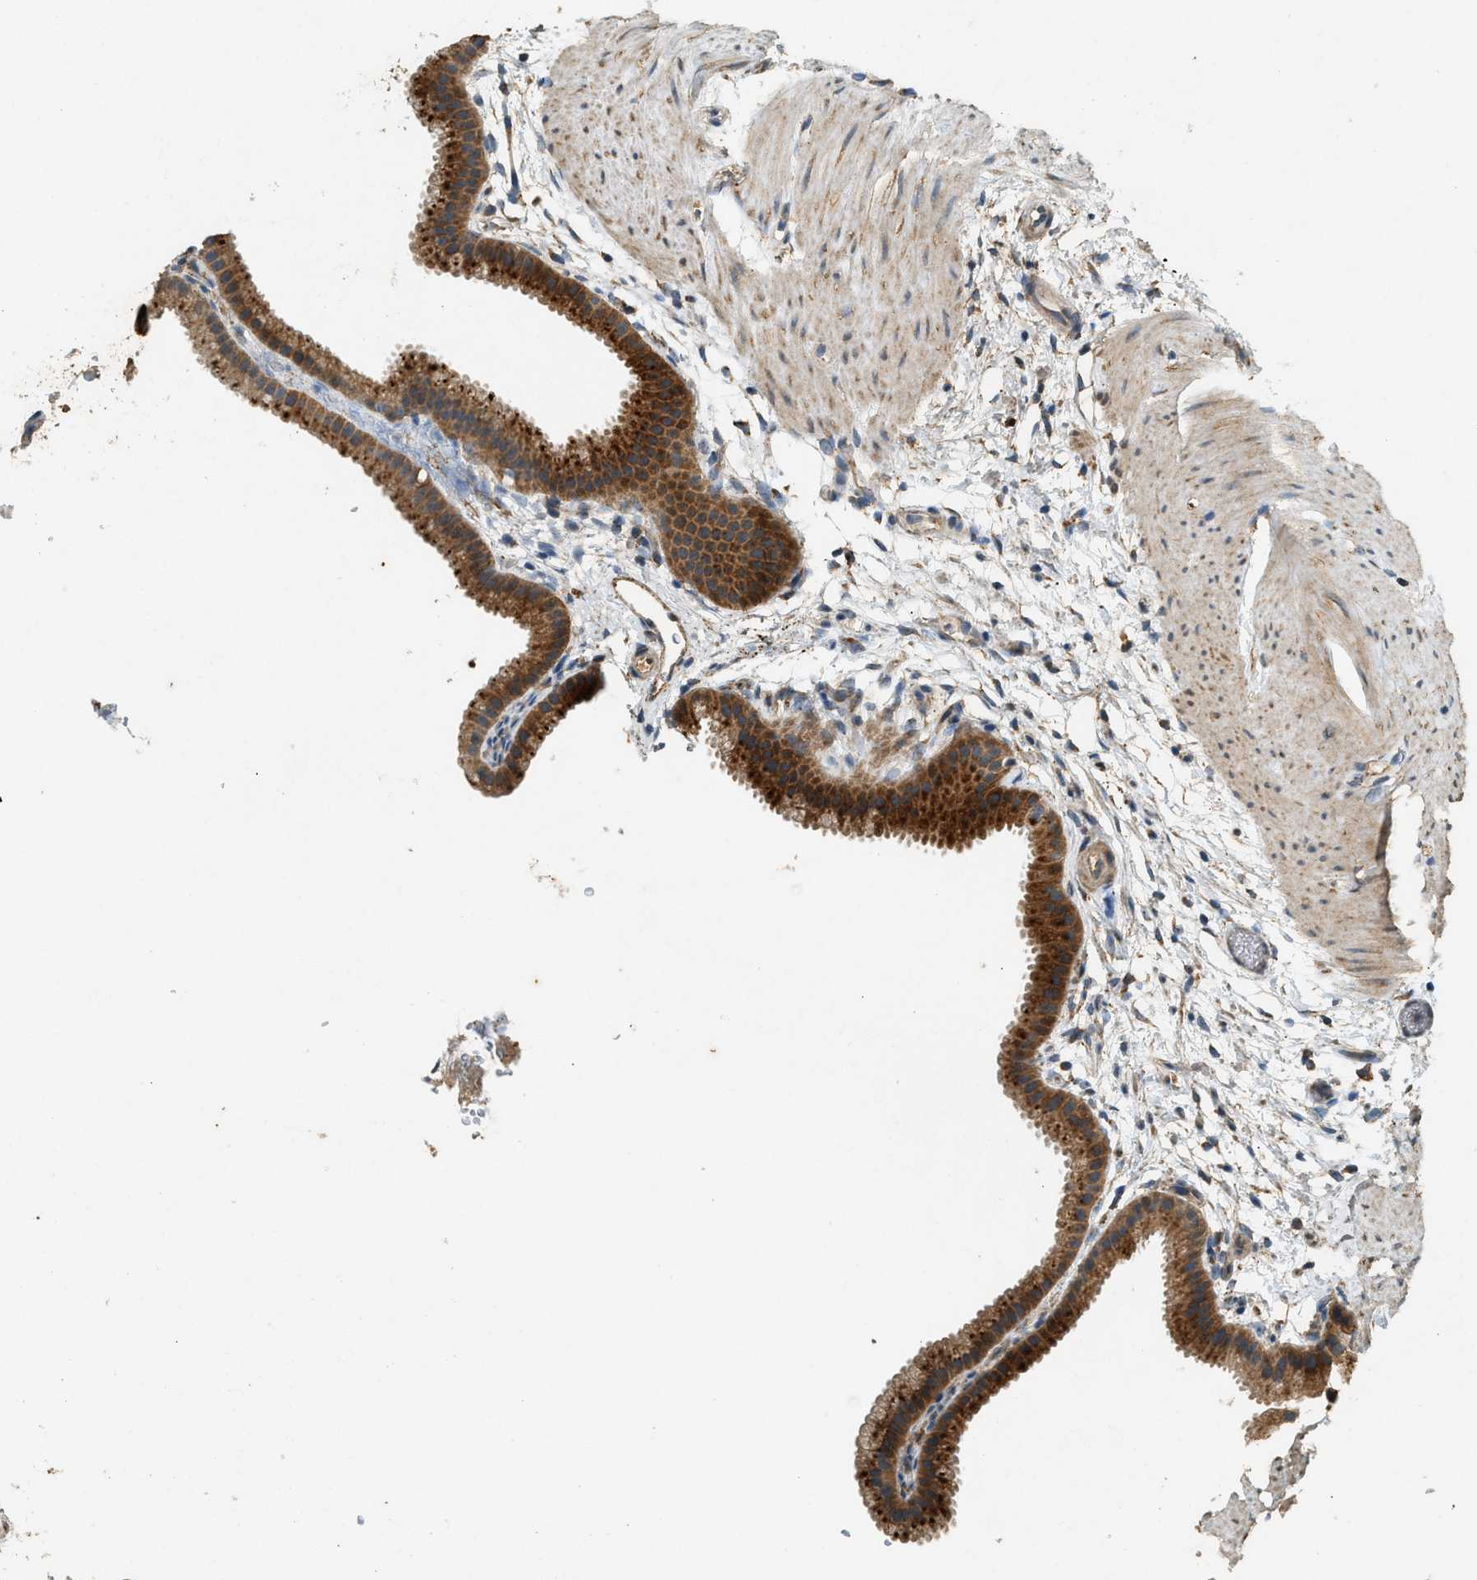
{"staining": {"intensity": "strong", "quantity": ">75%", "location": "cytoplasmic/membranous"}, "tissue": "gallbladder", "cell_type": "Glandular cells", "image_type": "normal", "snomed": [{"axis": "morphology", "description": "Normal tissue, NOS"}, {"axis": "topography", "description": "Gallbladder"}], "caption": "This photomicrograph exhibits immunohistochemistry (IHC) staining of normal human gallbladder, with high strong cytoplasmic/membranous expression in about >75% of glandular cells.", "gene": "CTSB", "patient": {"sex": "female", "age": 64}}